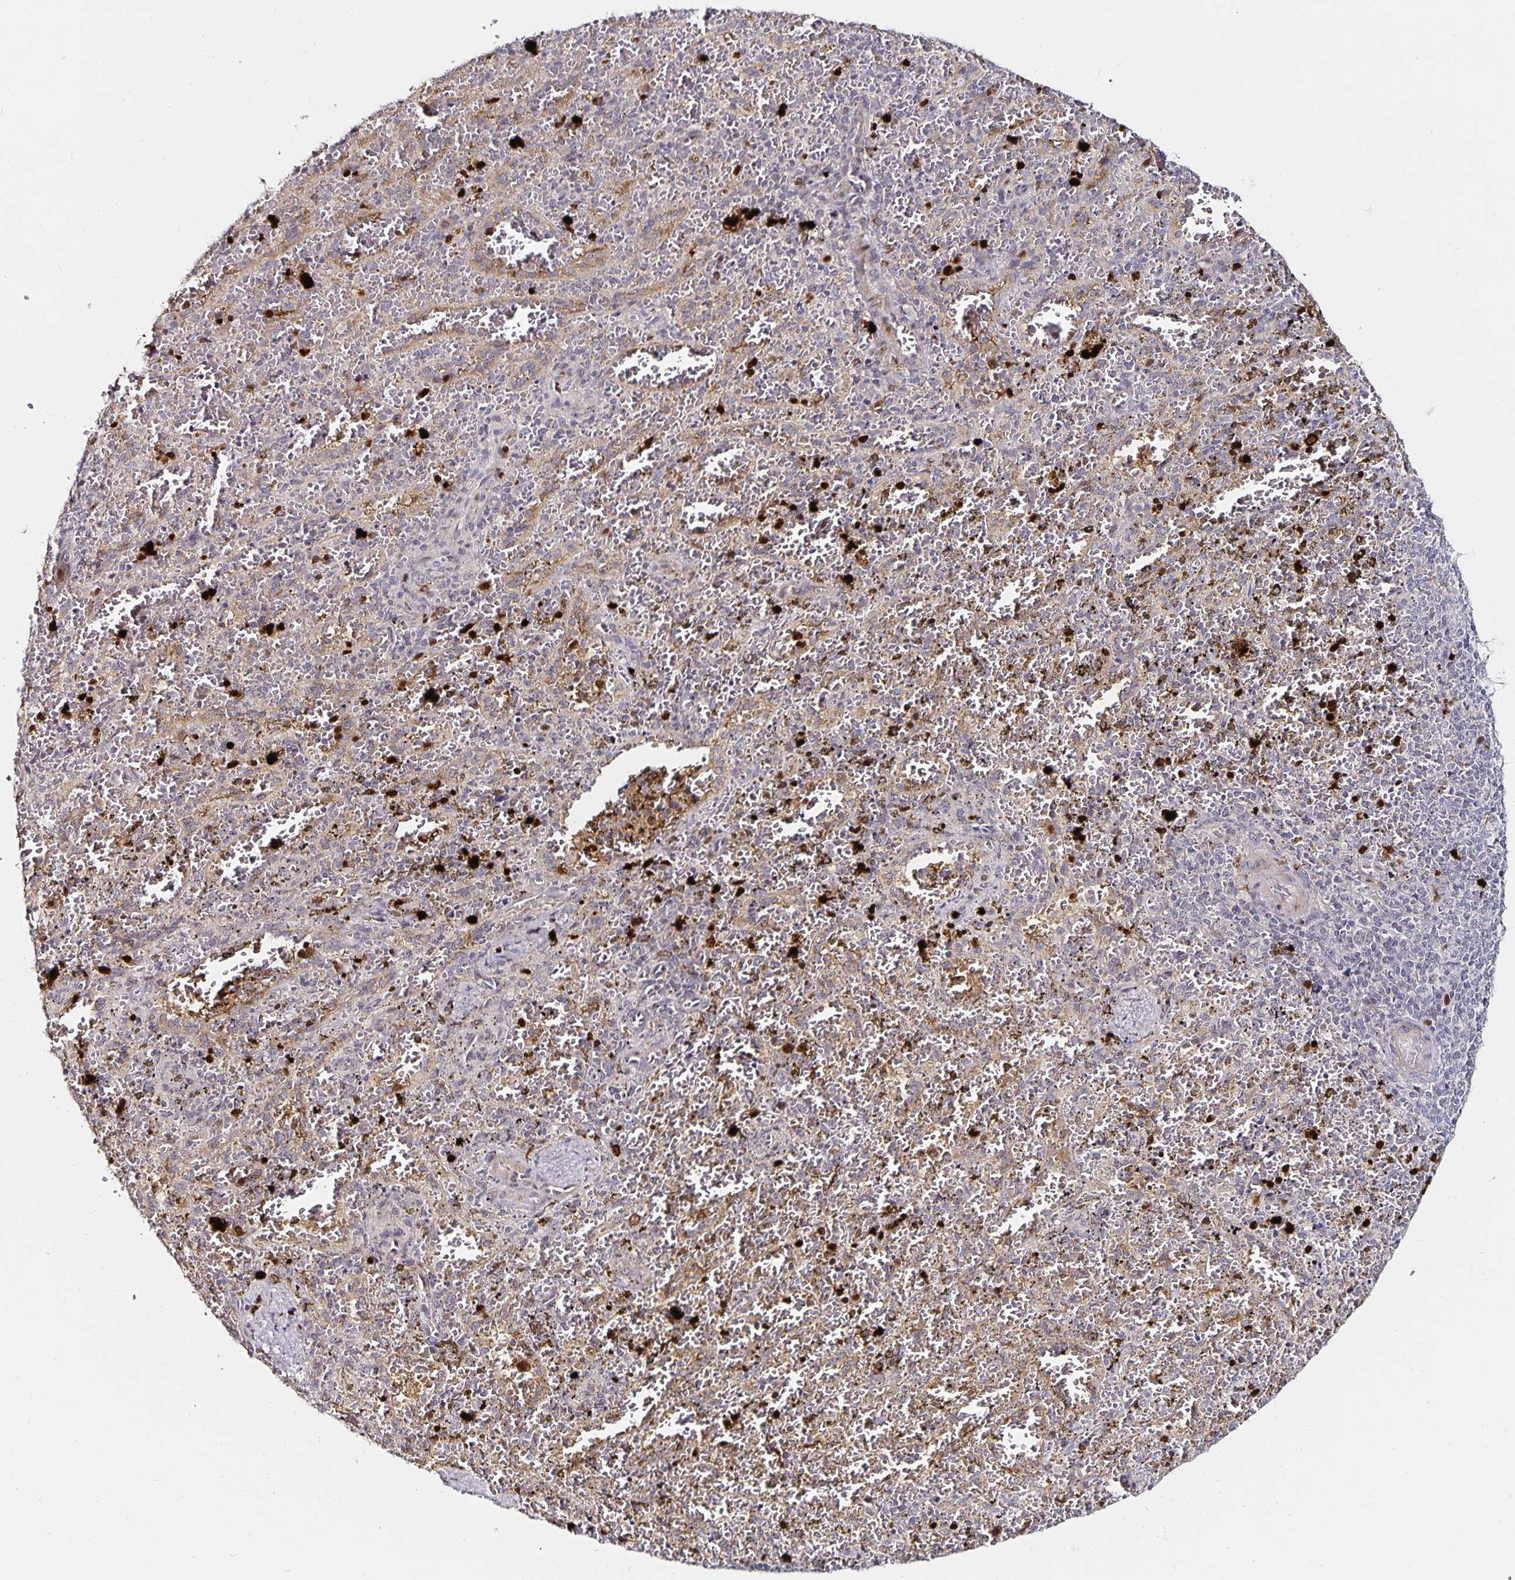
{"staining": {"intensity": "negative", "quantity": "none", "location": "none"}, "tissue": "spleen", "cell_type": "Cells in red pulp", "image_type": "normal", "snomed": [{"axis": "morphology", "description": "Normal tissue, NOS"}, {"axis": "topography", "description": "Spleen"}], "caption": "Immunohistochemistry (IHC) of benign spleen demonstrates no expression in cells in red pulp.", "gene": "ANLN", "patient": {"sex": "female", "age": 50}}